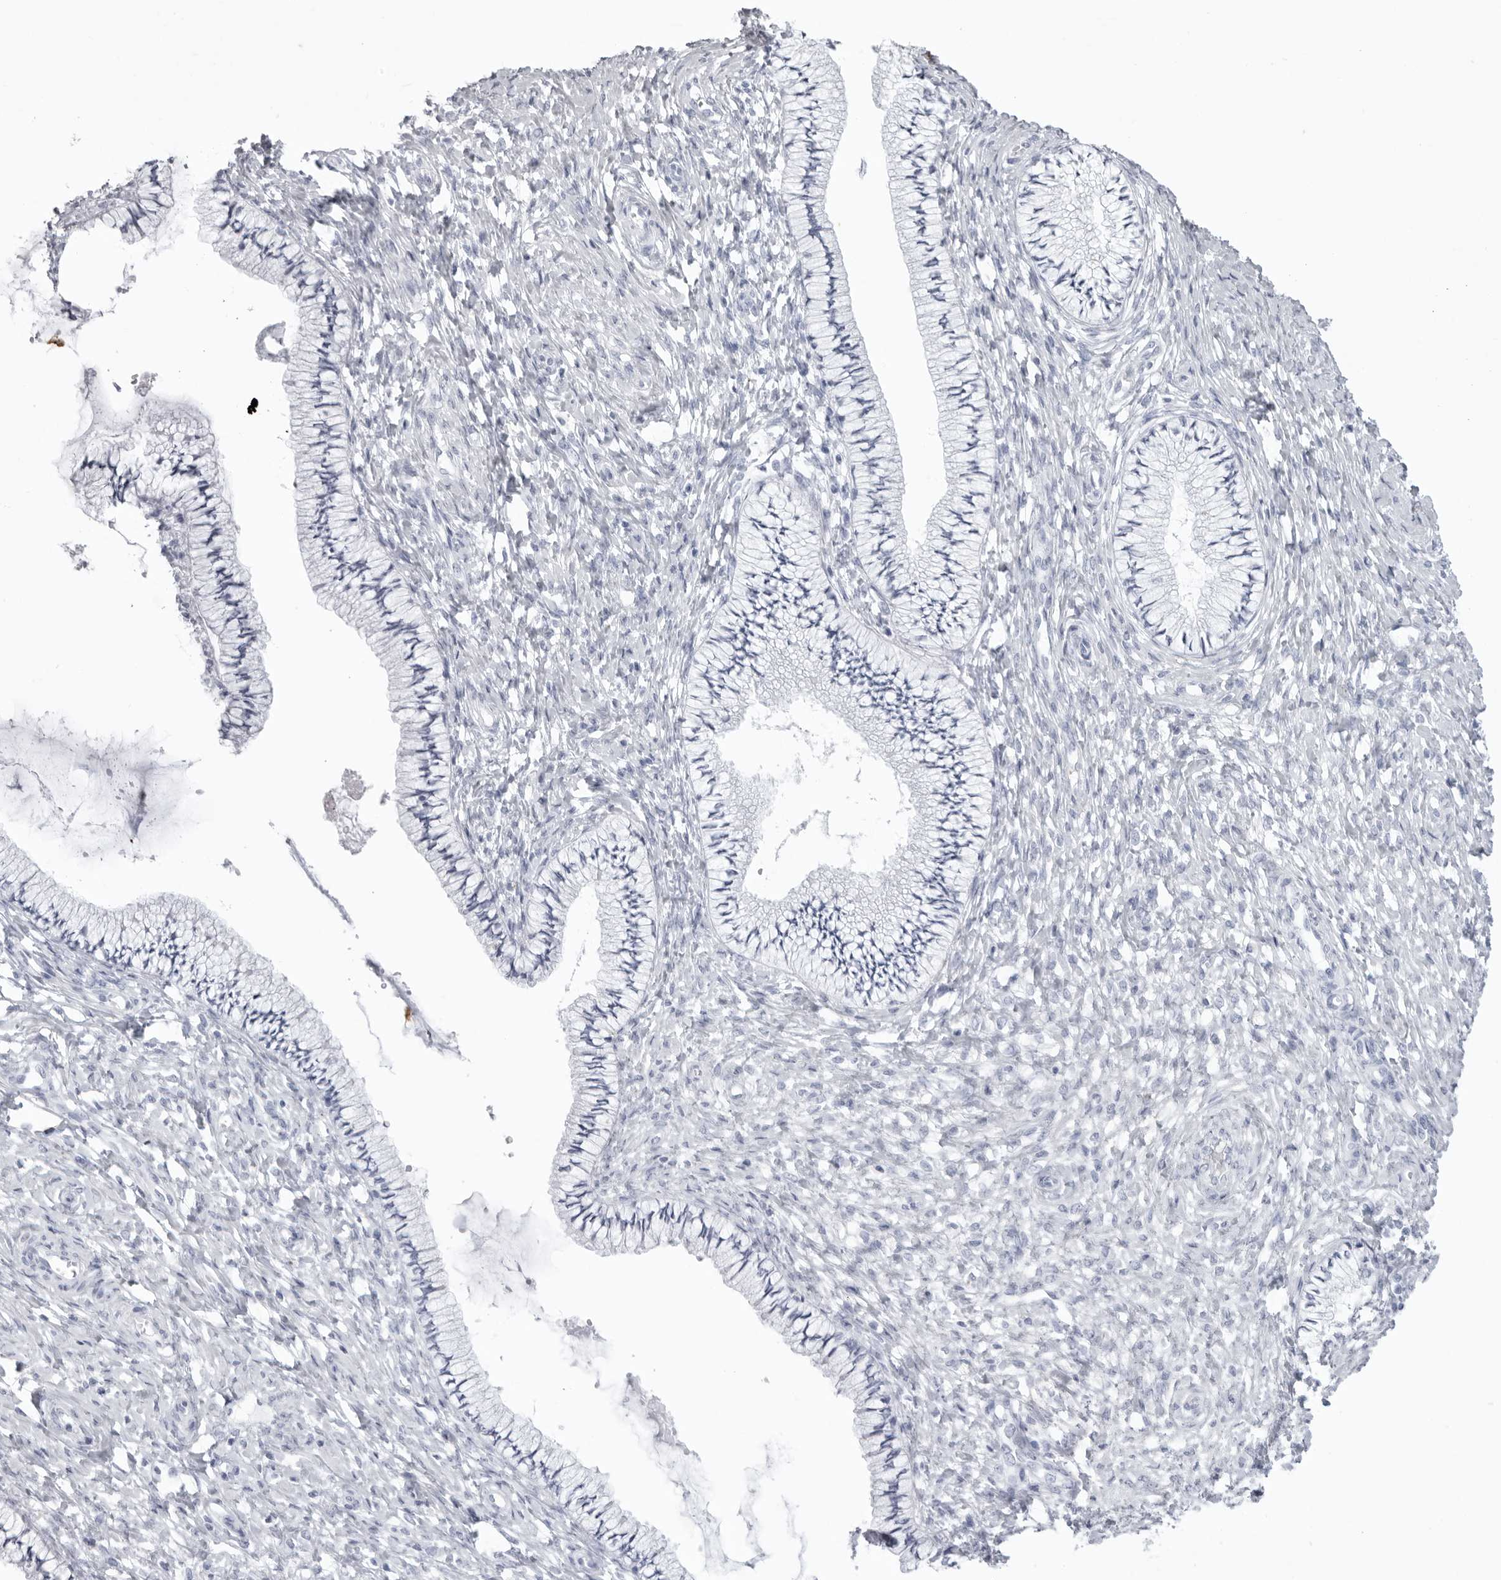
{"staining": {"intensity": "negative", "quantity": "none", "location": "none"}, "tissue": "cervix", "cell_type": "Glandular cells", "image_type": "normal", "snomed": [{"axis": "morphology", "description": "Normal tissue, NOS"}, {"axis": "topography", "description": "Cervix"}], "caption": "Immunohistochemical staining of unremarkable human cervix displays no significant expression in glandular cells.", "gene": "KLK9", "patient": {"sex": "female", "age": 36}}